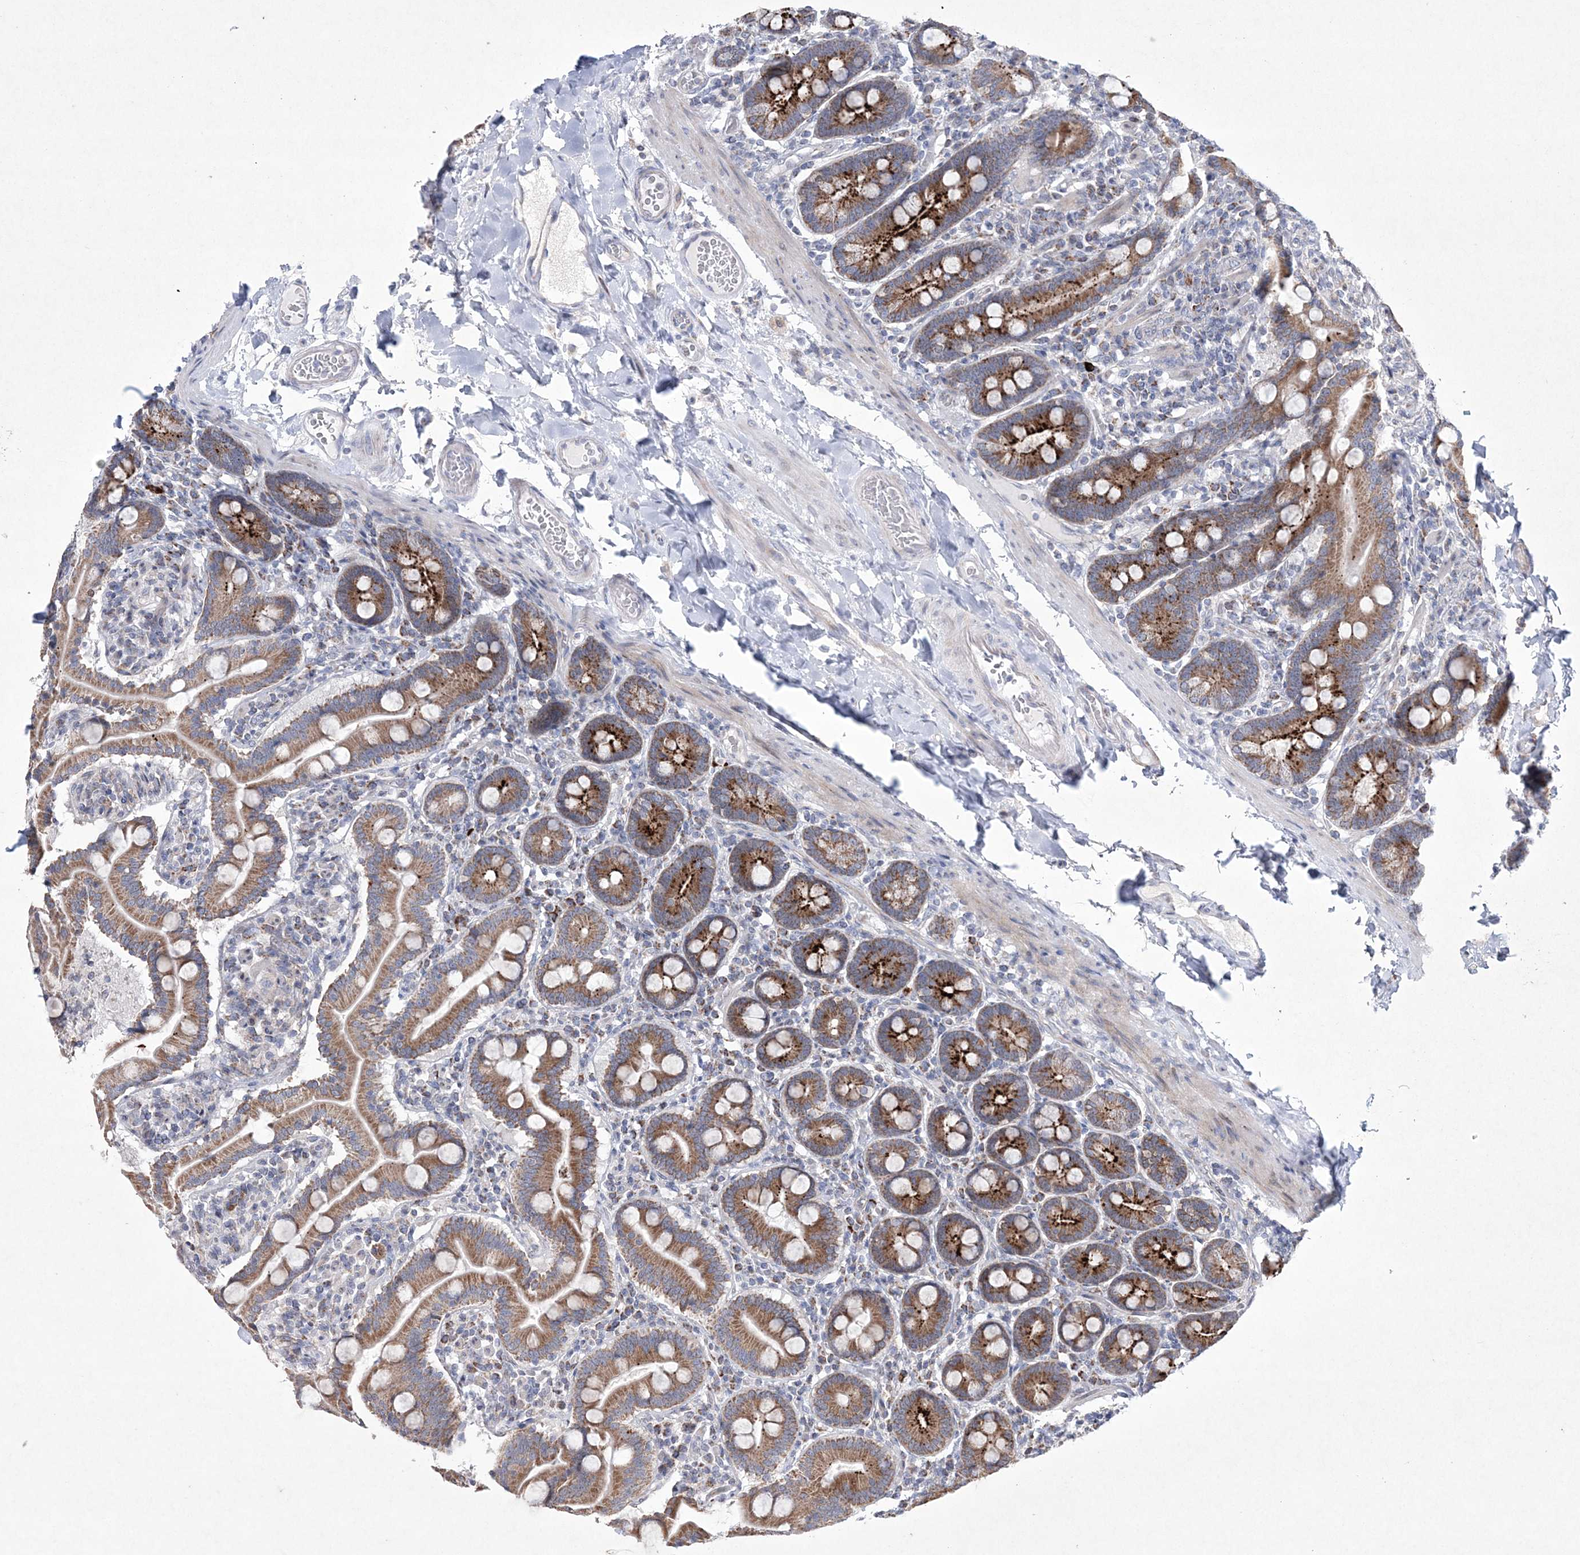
{"staining": {"intensity": "strong", "quantity": ">75%", "location": "cytoplasmic/membranous"}, "tissue": "duodenum", "cell_type": "Glandular cells", "image_type": "normal", "snomed": [{"axis": "morphology", "description": "Normal tissue, NOS"}, {"axis": "topography", "description": "Duodenum"}], "caption": "Protein staining of unremarkable duodenum demonstrates strong cytoplasmic/membranous expression in about >75% of glandular cells. (DAB (3,3'-diaminobenzidine) IHC, brown staining for protein, blue staining for nuclei).", "gene": "CES4A", "patient": {"sex": "male", "age": 54}}